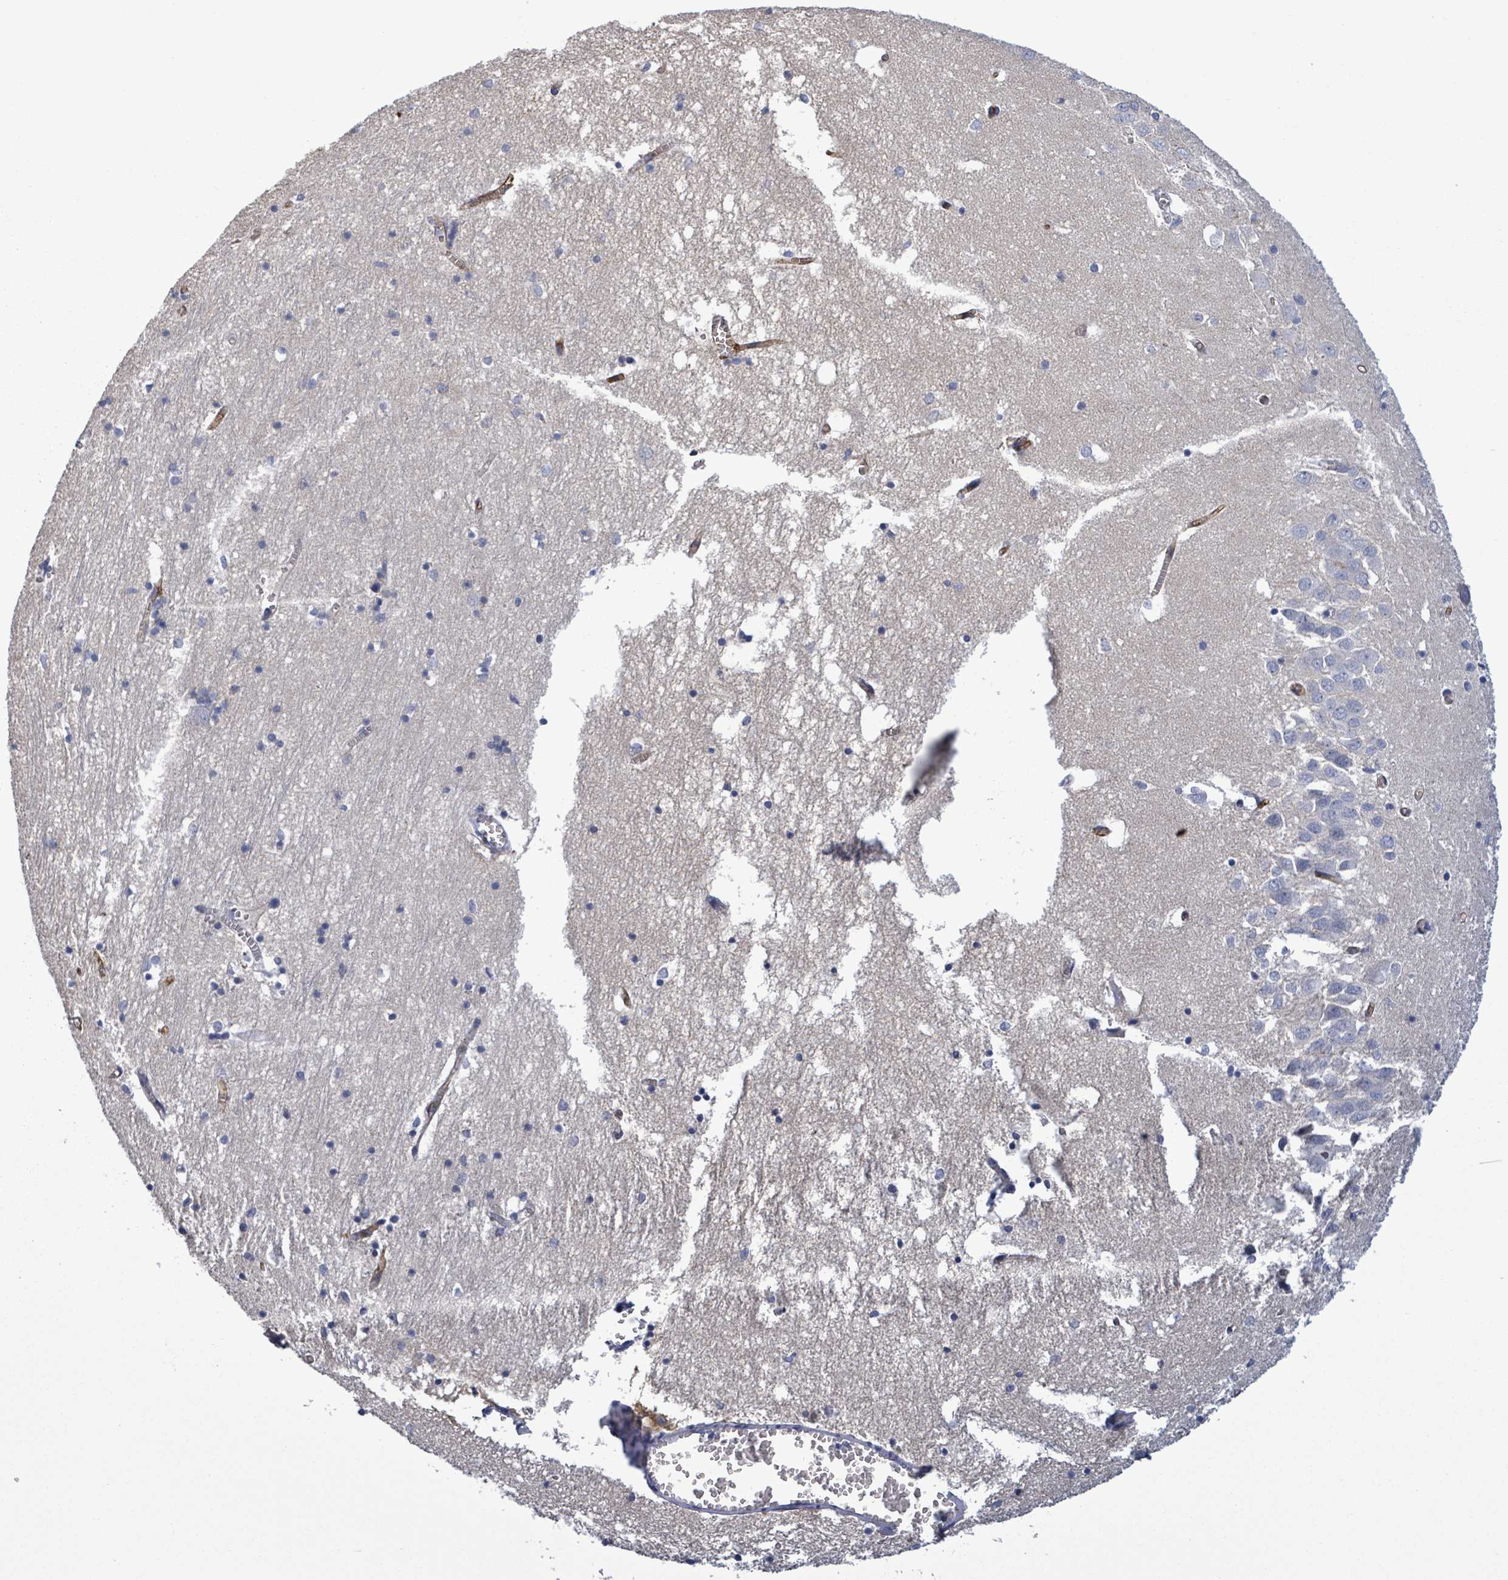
{"staining": {"intensity": "negative", "quantity": "none", "location": "none"}, "tissue": "hippocampus", "cell_type": "Glial cells", "image_type": "normal", "snomed": [{"axis": "morphology", "description": "Normal tissue, NOS"}, {"axis": "topography", "description": "Hippocampus"}], "caption": "Immunohistochemistry (IHC) histopathology image of benign hippocampus: hippocampus stained with DAB (3,3'-diaminobenzidine) shows no significant protein expression in glial cells. The staining is performed using DAB (3,3'-diaminobenzidine) brown chromogen with nuclei counter-stained in using hematoxylin.", "gene": "BSG", "patient": {"sex": "male", "age": 70}}